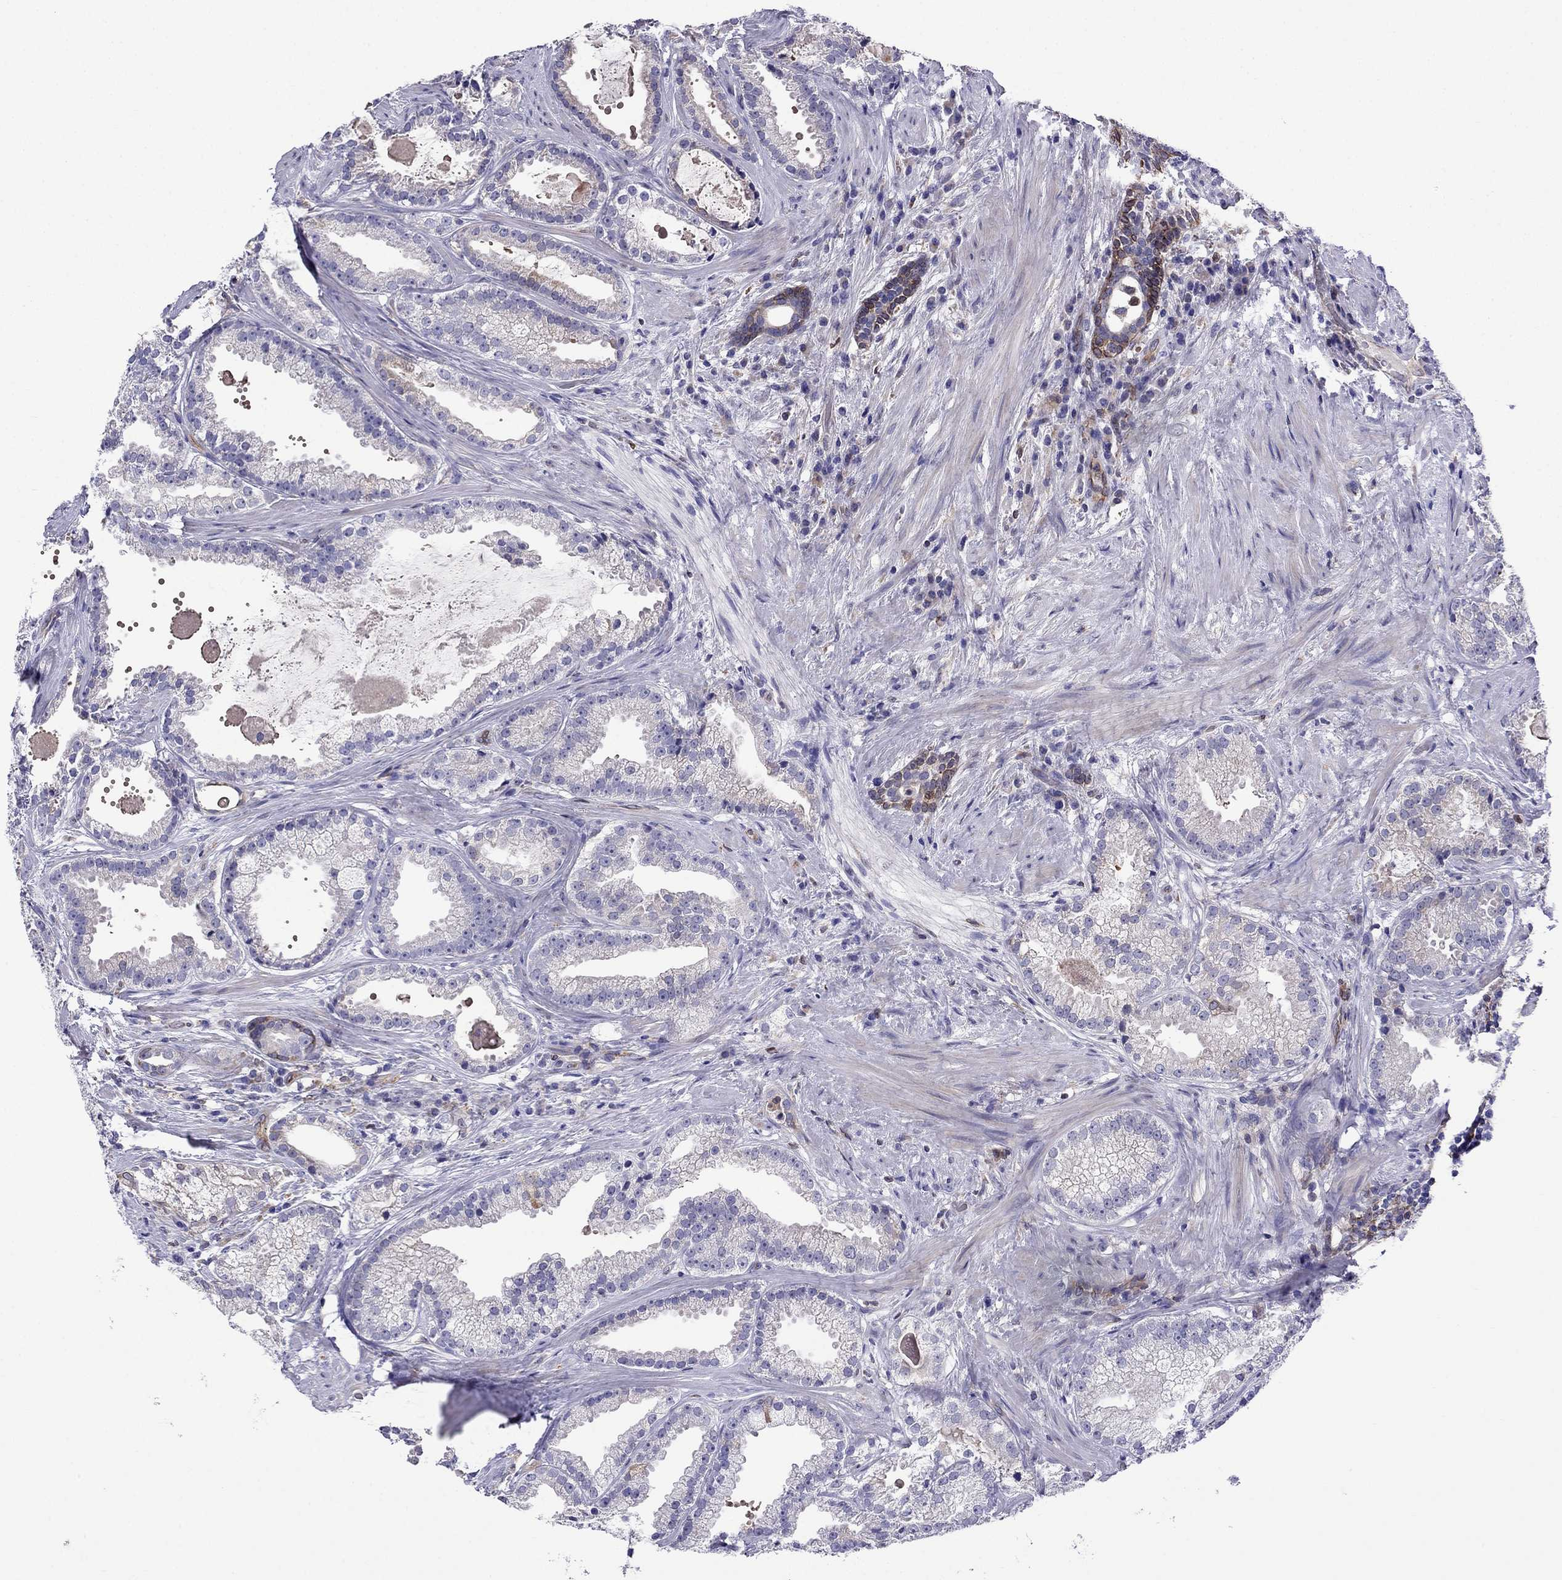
{"staining": {"intensity": "negative", "quantity": "none", "location": "none"}, "tissue": "prostate cancer", "cell_type": "Tumor cells", "image_type": "cancer", "snomed": [{"axis": "morphology", "description": "Adenocarcinoma, NOS"}, {"axis": "morphology", "description": "Adenocarcinoma, High grade"}, {"axis": "topography", "description": "Prostate"}], "caption": "Immunohistochemistry of human prostate high-grade adenocarcinoma displays no positivity in tumor cells.", "gene": "GNAL", "patient": {"sex": "male", "age": 64}}